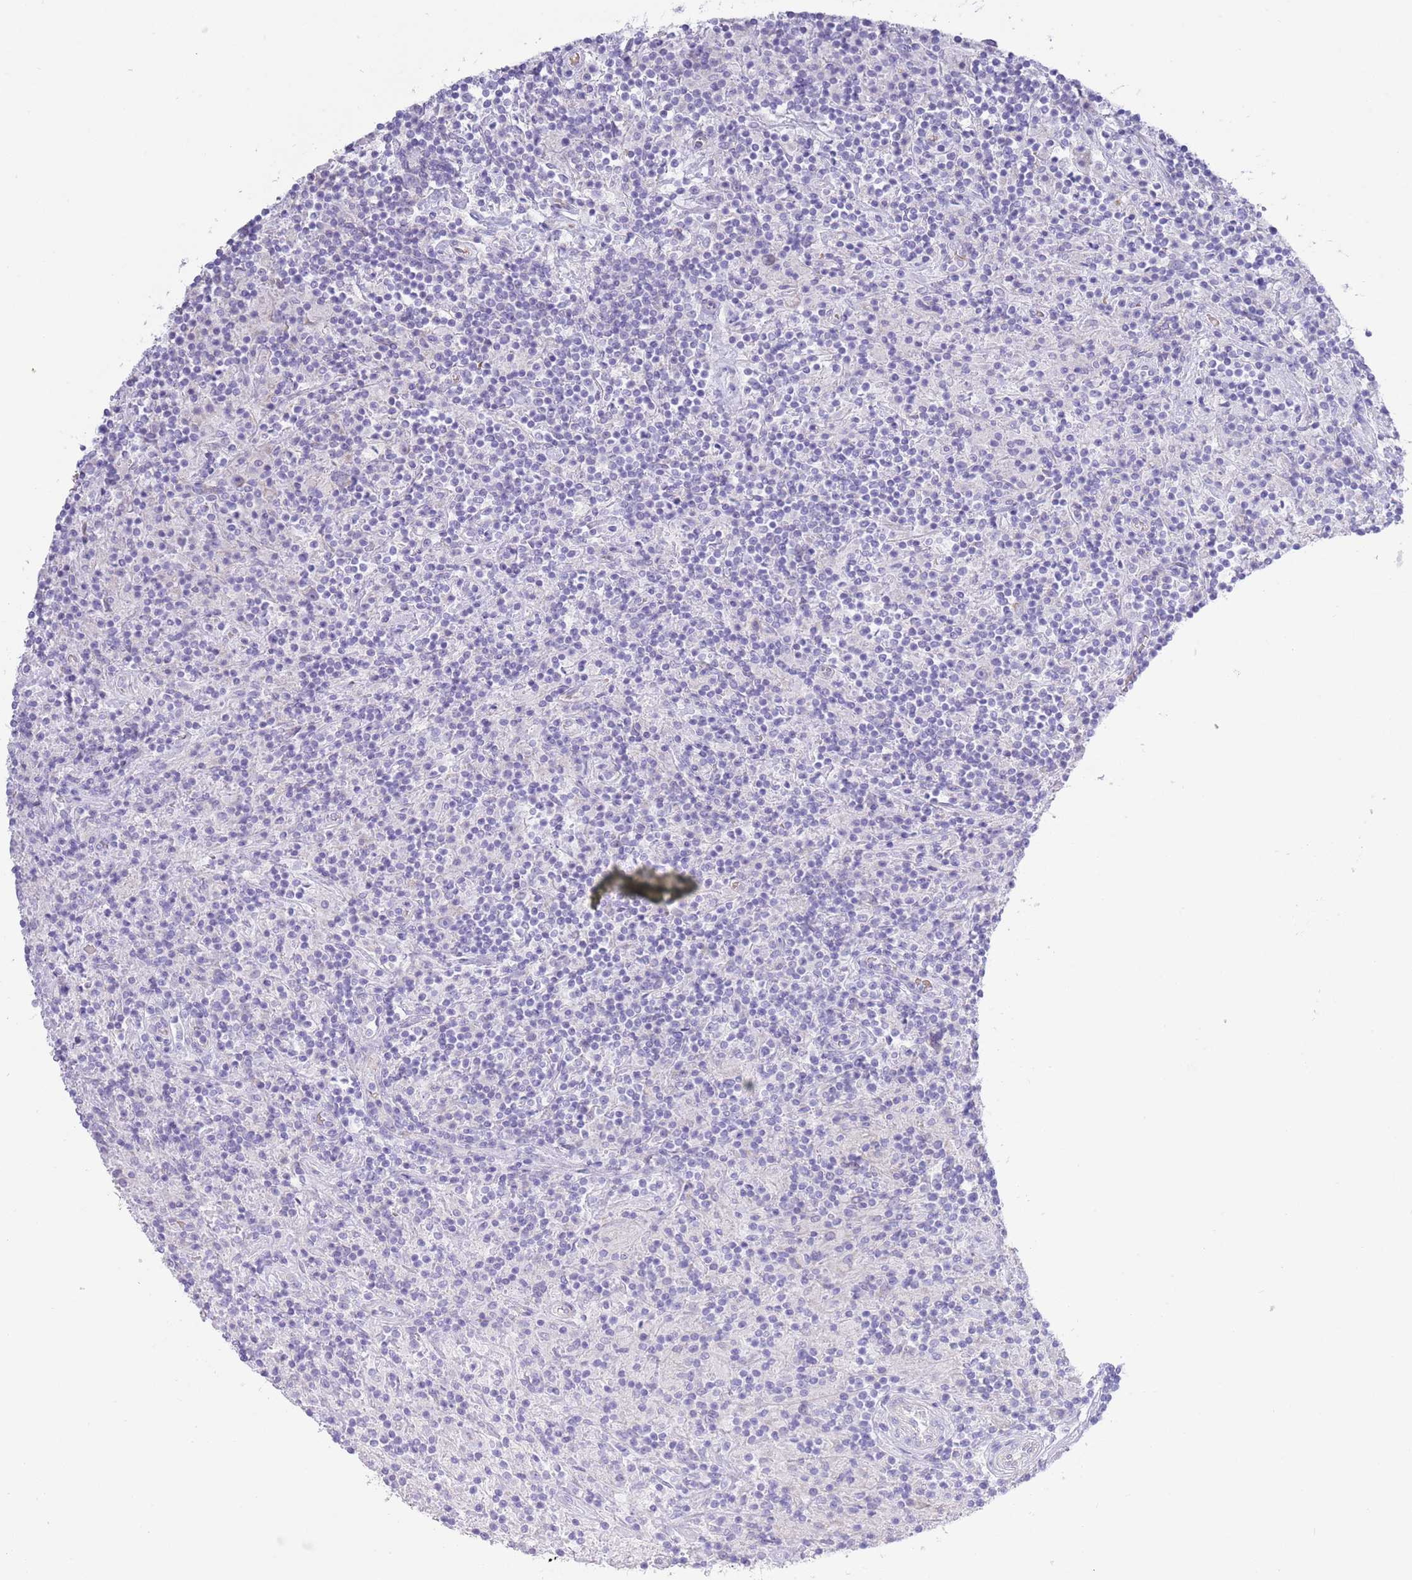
{"staining": {"intensity": "negative", "quantity": "none", "location": "none"}, "tissue": "lymphoma", "cell_type": "Tumor cells", "image_type": "cancer", "snomed": [{"axis": "morphology", "description": "Hodgkin's disease, NOS"}, {"axis": "topography", "description": "Lymph node"}], "caption": "Hodgkin's disease was stained to show a protein in brown. There is no significant expression in tumor cells. Brightfield microscopy of immunohistochemistry stained with DAB (3,3'-diaminobenzidine) (brown) and hematoxylin (blue), captured at high magnification.", "gene": "ACR", "patient": {"sex": "male", "age": 70}}